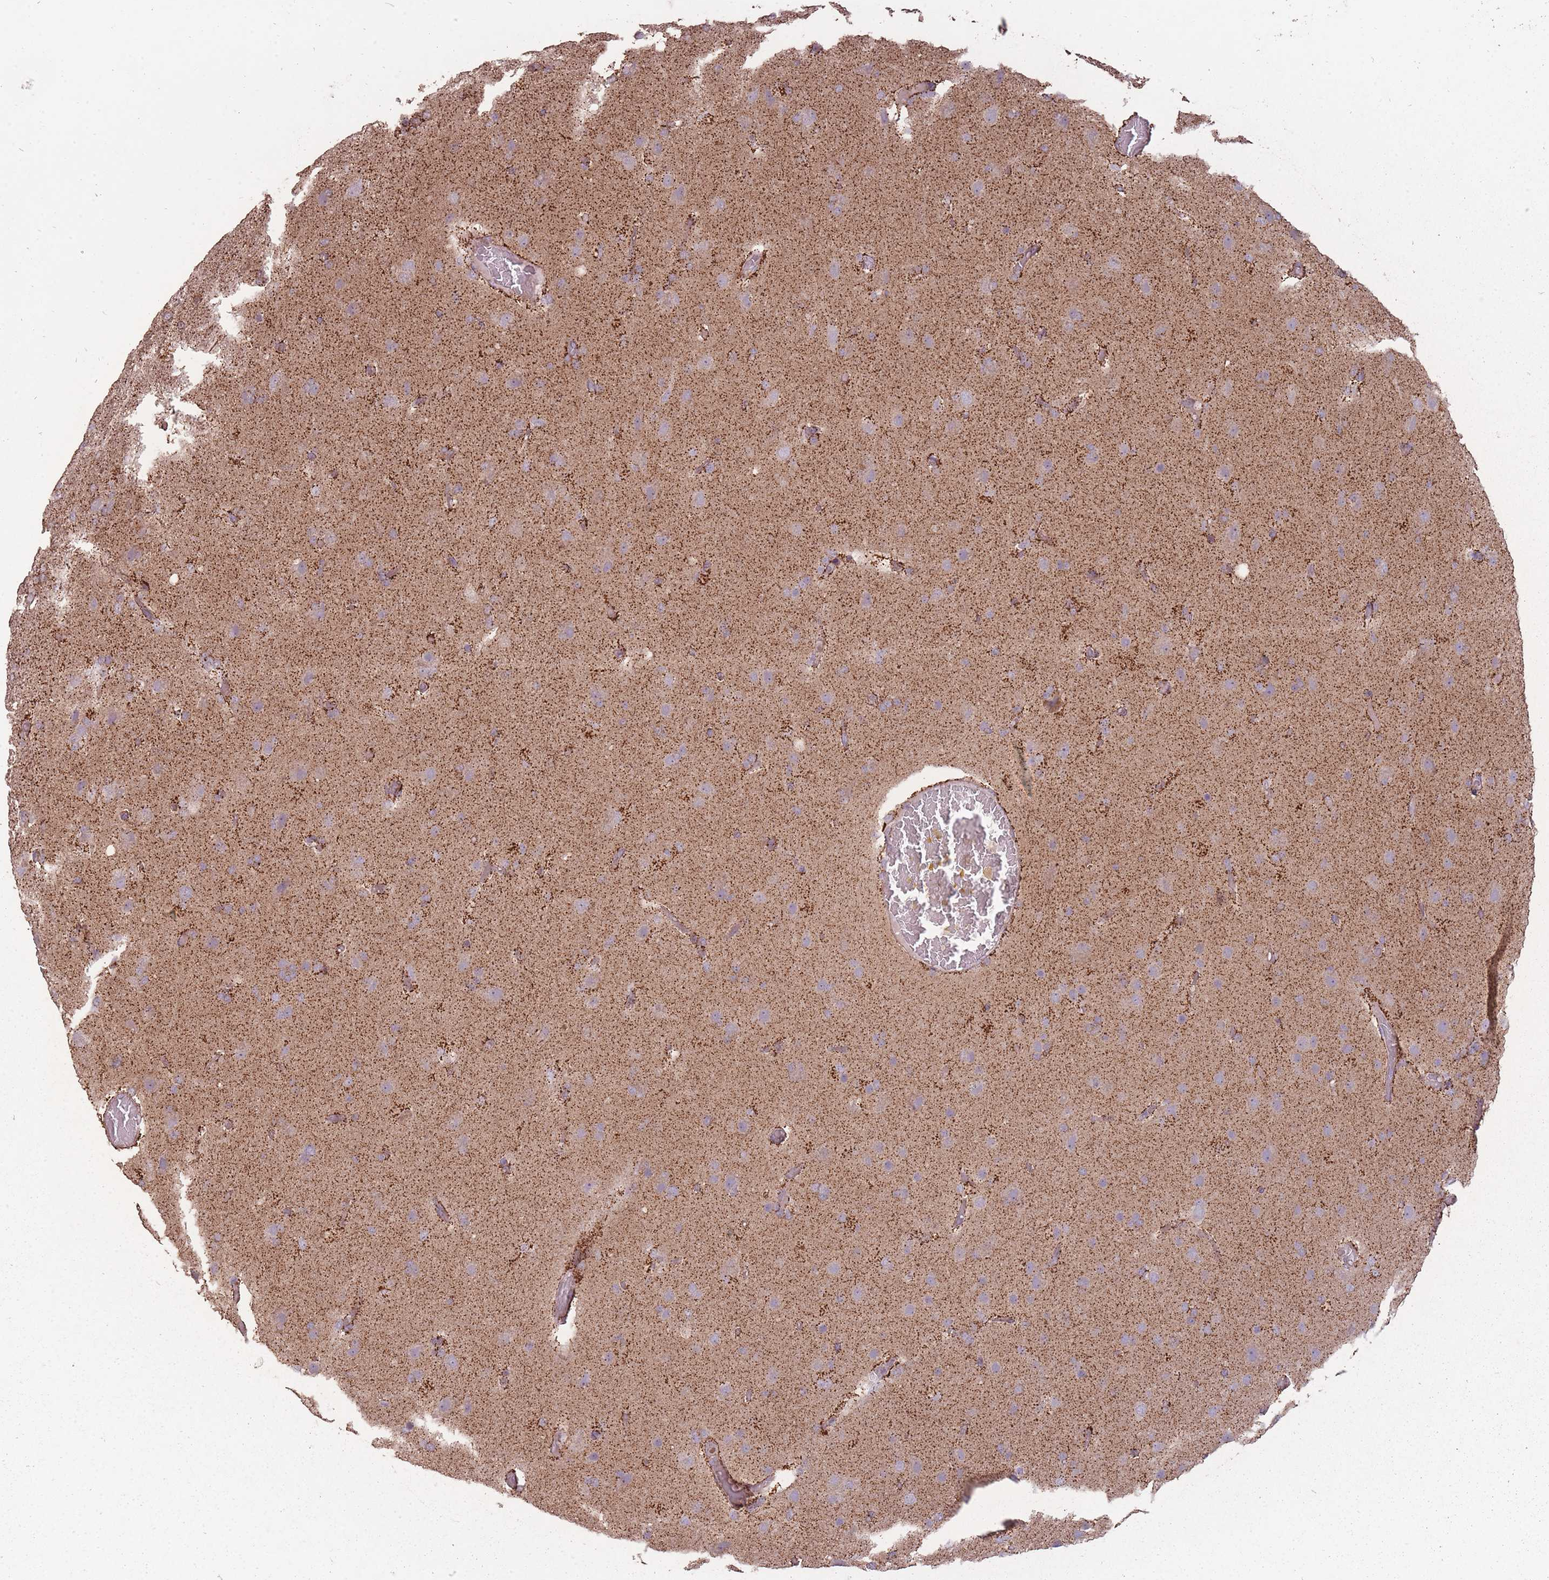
{"staining": {"intensity": "negative", "quantity": "none", "location": "none"}, "tissue": "glioma", "cell_type": "Tumor cells", "image_type": "cancer", "snomed": [{"axis": "morphology", "description": "Glioma, malignant, High grade"}, {"axis": "topography", "description": "Brain"}], "caption": "A high-resolution photomicrograph shows immunohistochemistry (IHC) staining of glioma, which exhibits no significant positivity in tumor cells.", "gene": "CNOT8", "patient": {"sex": "female", "age": 74}}